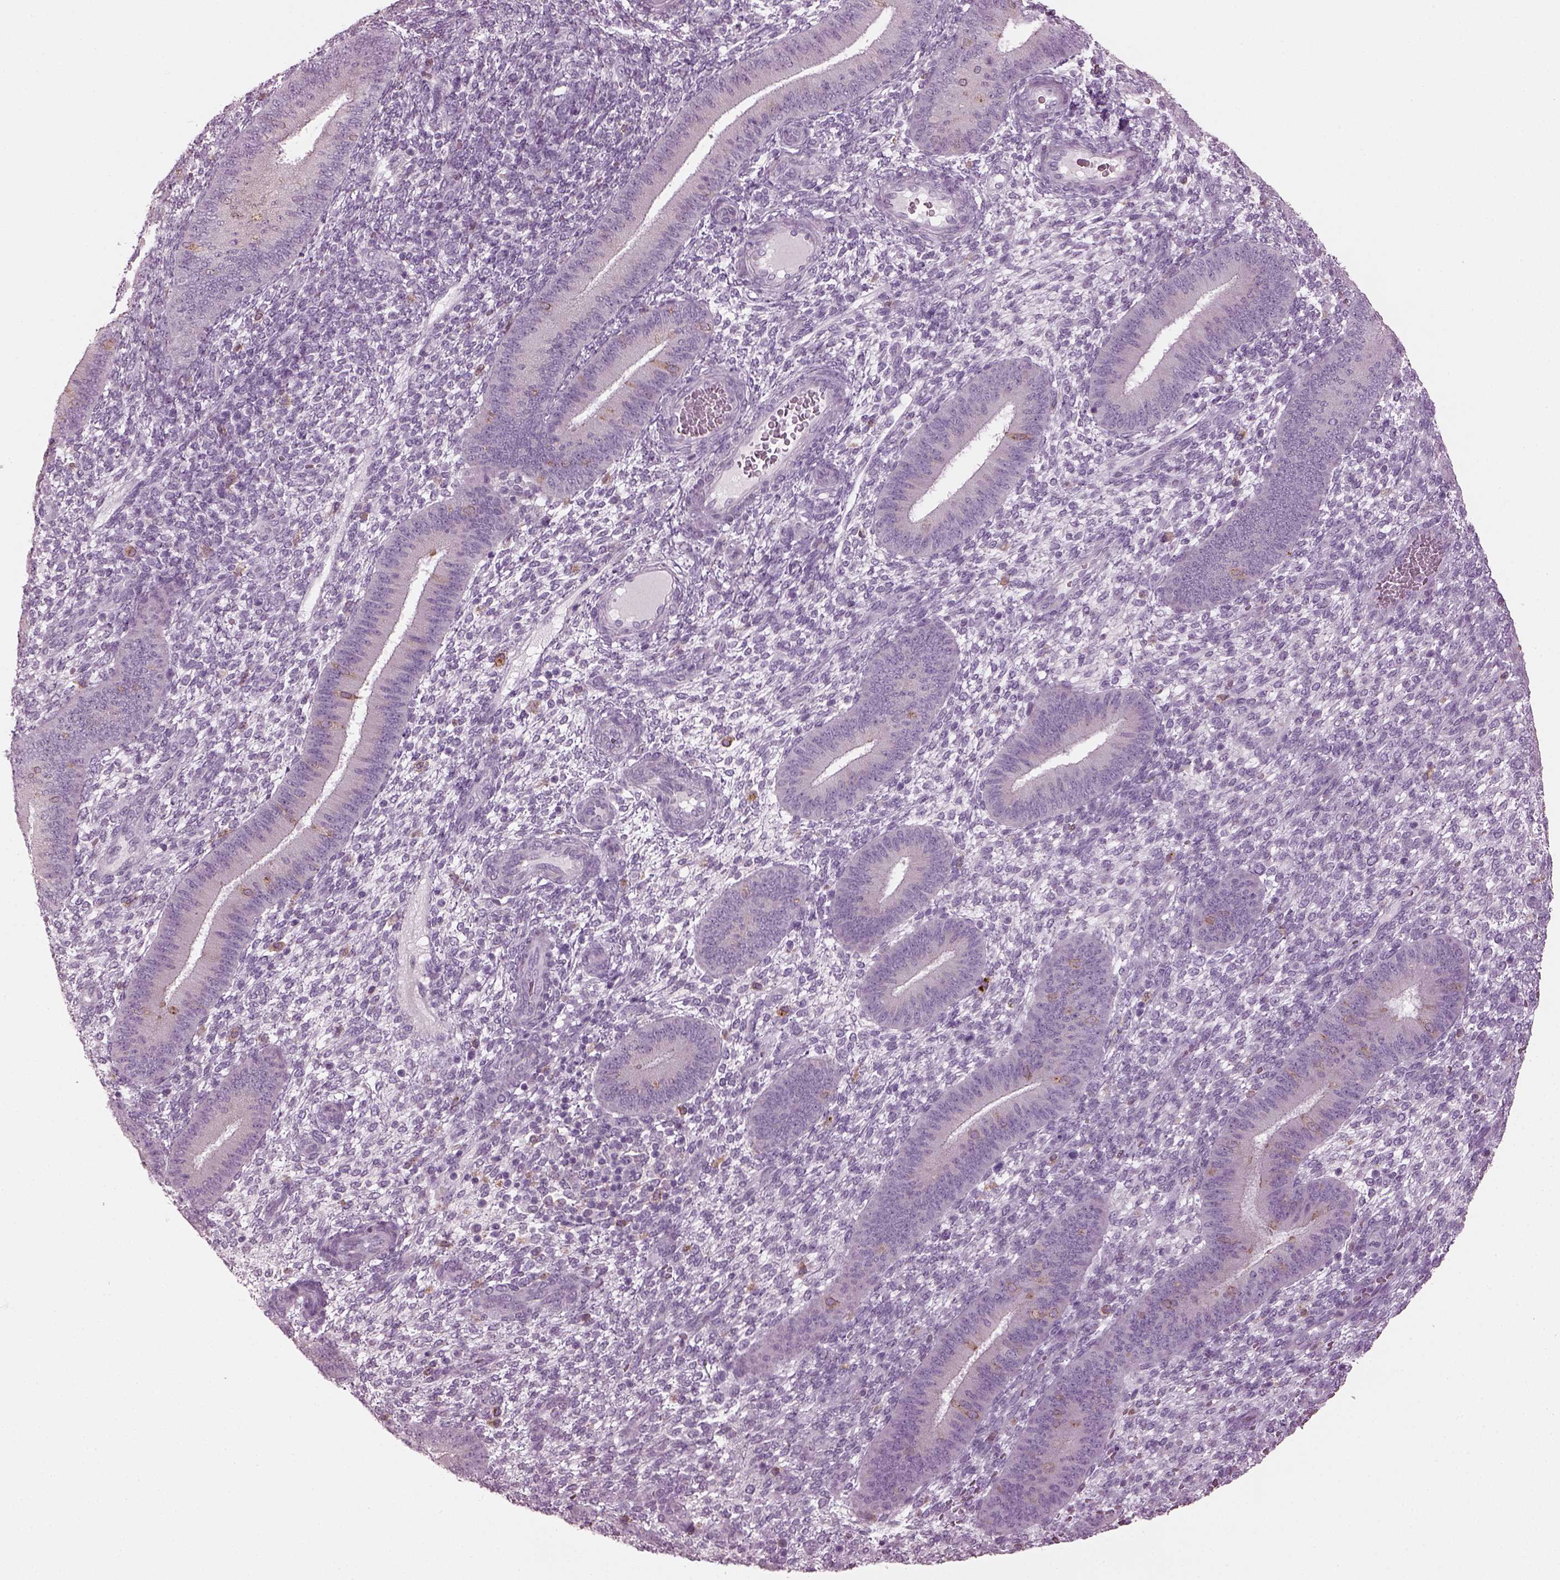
{"staining": {"intensity": "negative", "quantity": "none", "location": "none"}, "tissue": "endometrium", "cell_type": "Cells in endometrial stroma", "image_type": "normal", "snomed": [{"axis": "morphology", "description": "Normal tissue, NOS"}, {"axis": "topography", "description": "Endometrium"}], "caption": "Immunohistochemistry (IHC) image of normal human endometrium stained for a protein (brown), which reveals no positivity in cells in endometrial stroma. Nuclei are stained in blue.", "gene": "TMEM231", "patient": {"sex": "female", "age": 39}}